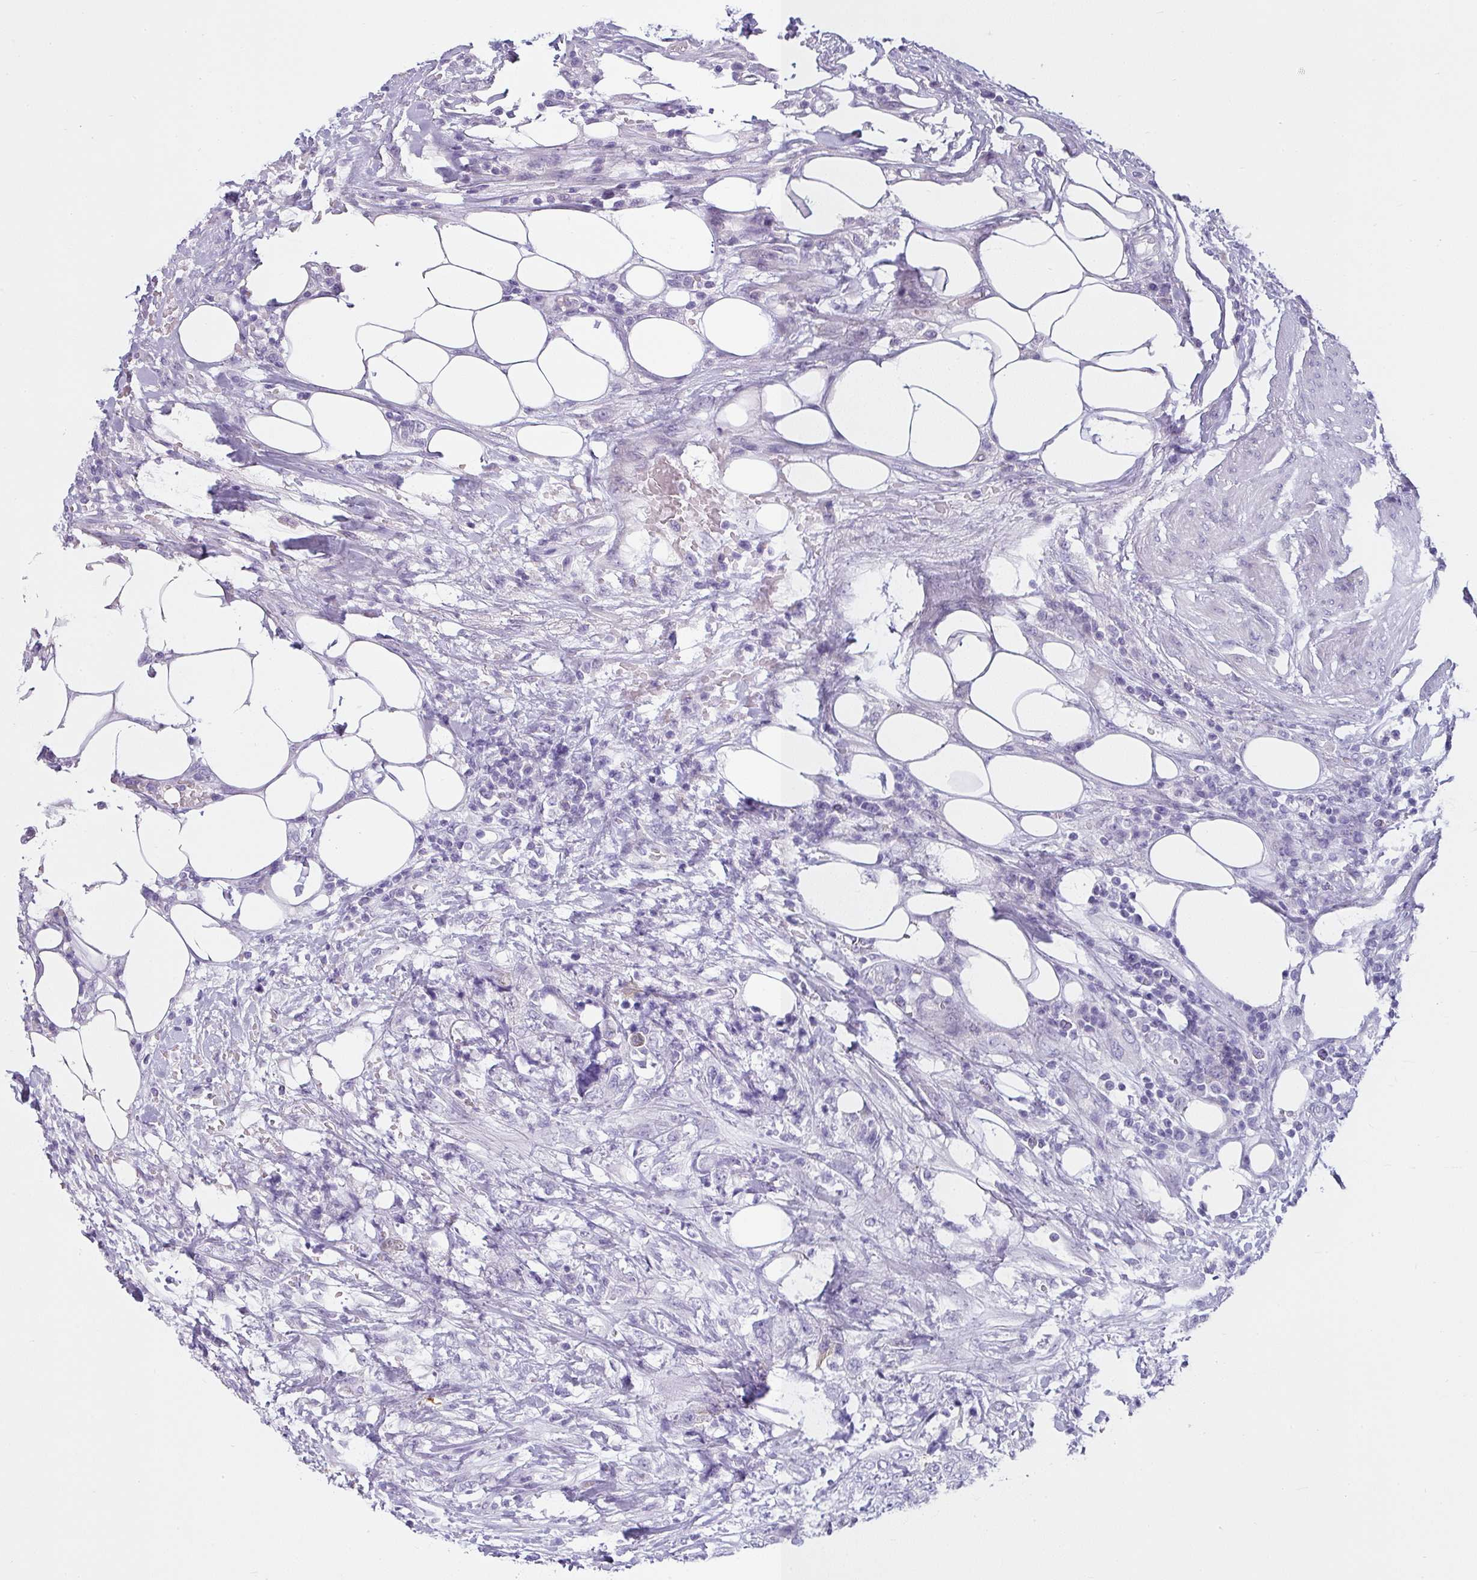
{"staining": {"intensity": "negative", "quantity": "none", "location": "none"}, "tissue": "urothelial cancer", "cell_type": "Tumor cells", "image_type": "cancer", "snomed": [{"axis": "morphology", "description": "Urothelial carcinoma, High grade"}, {"axis": "topography", "description": "Urinary bladder"}], "caption": "A histopathology image of human urothelial carcinoma (high-grade) is negative for staining in tumor cells.", "gene": "VCY1B", "patient": {"sex": "female", "age": 78}}